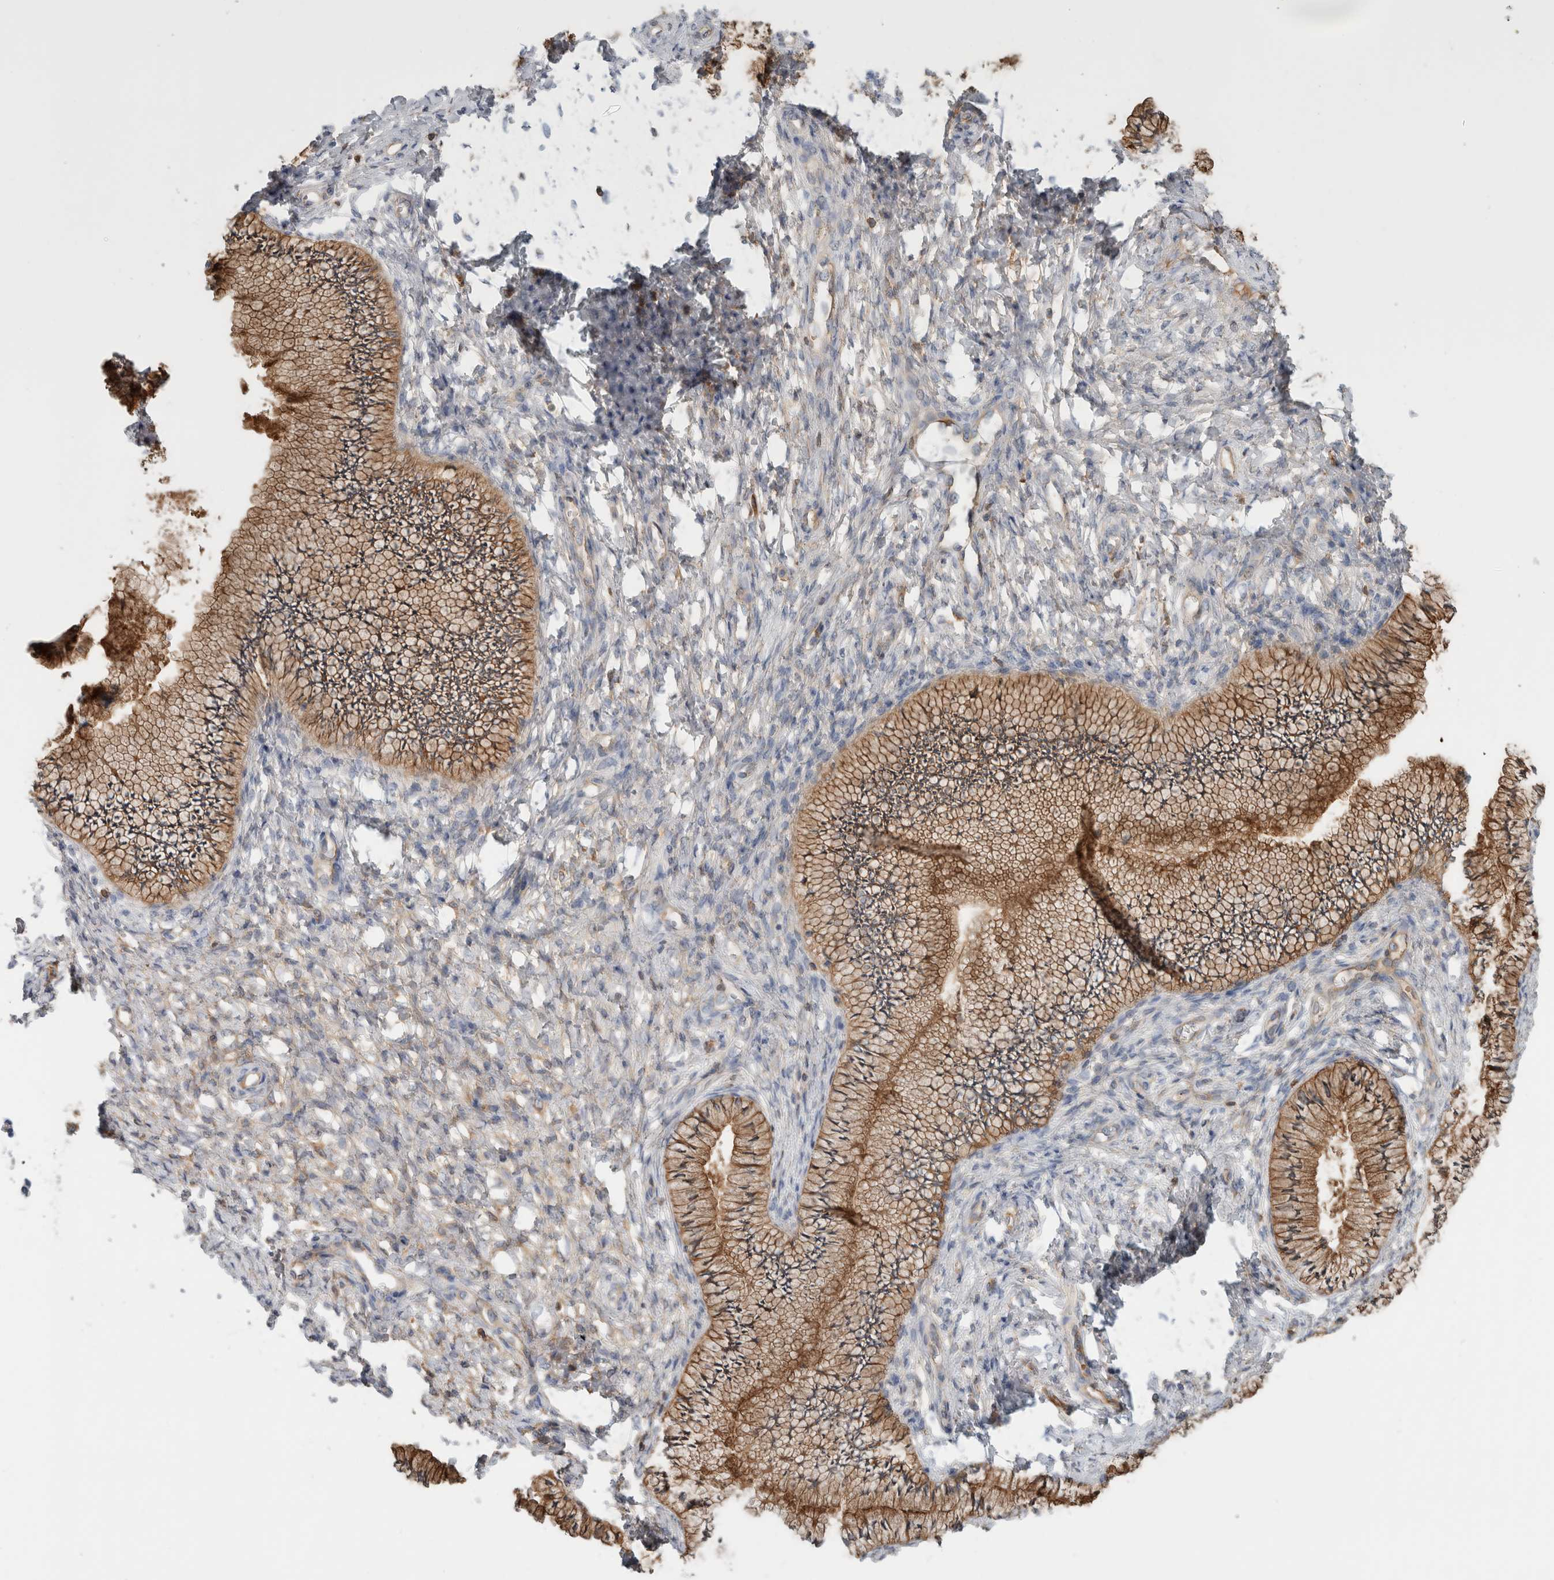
{"staining": {"intensity": "moderate", "quantity": ">75%", "location": "cytoplasmic/membranous"}, "tissue": "cervix", "cell_type": "Glandular cells", "image_type": "normal", "snomed": [{"axis": "morphology", "description": "Normal tissue, NOS"}, {"axis": "topography", "description": "Cervix"}], "caption": "This photomicrograph demonstrates benign cervix stained with immunohistochemistry to label a protein in brown. The cytoplasmic/membranous of glandular cells show moderate positivity for the protein. Nuclei are counter-stained blue.", "gene": "CFI", "patient": {"sex": "female", "age": 36}}